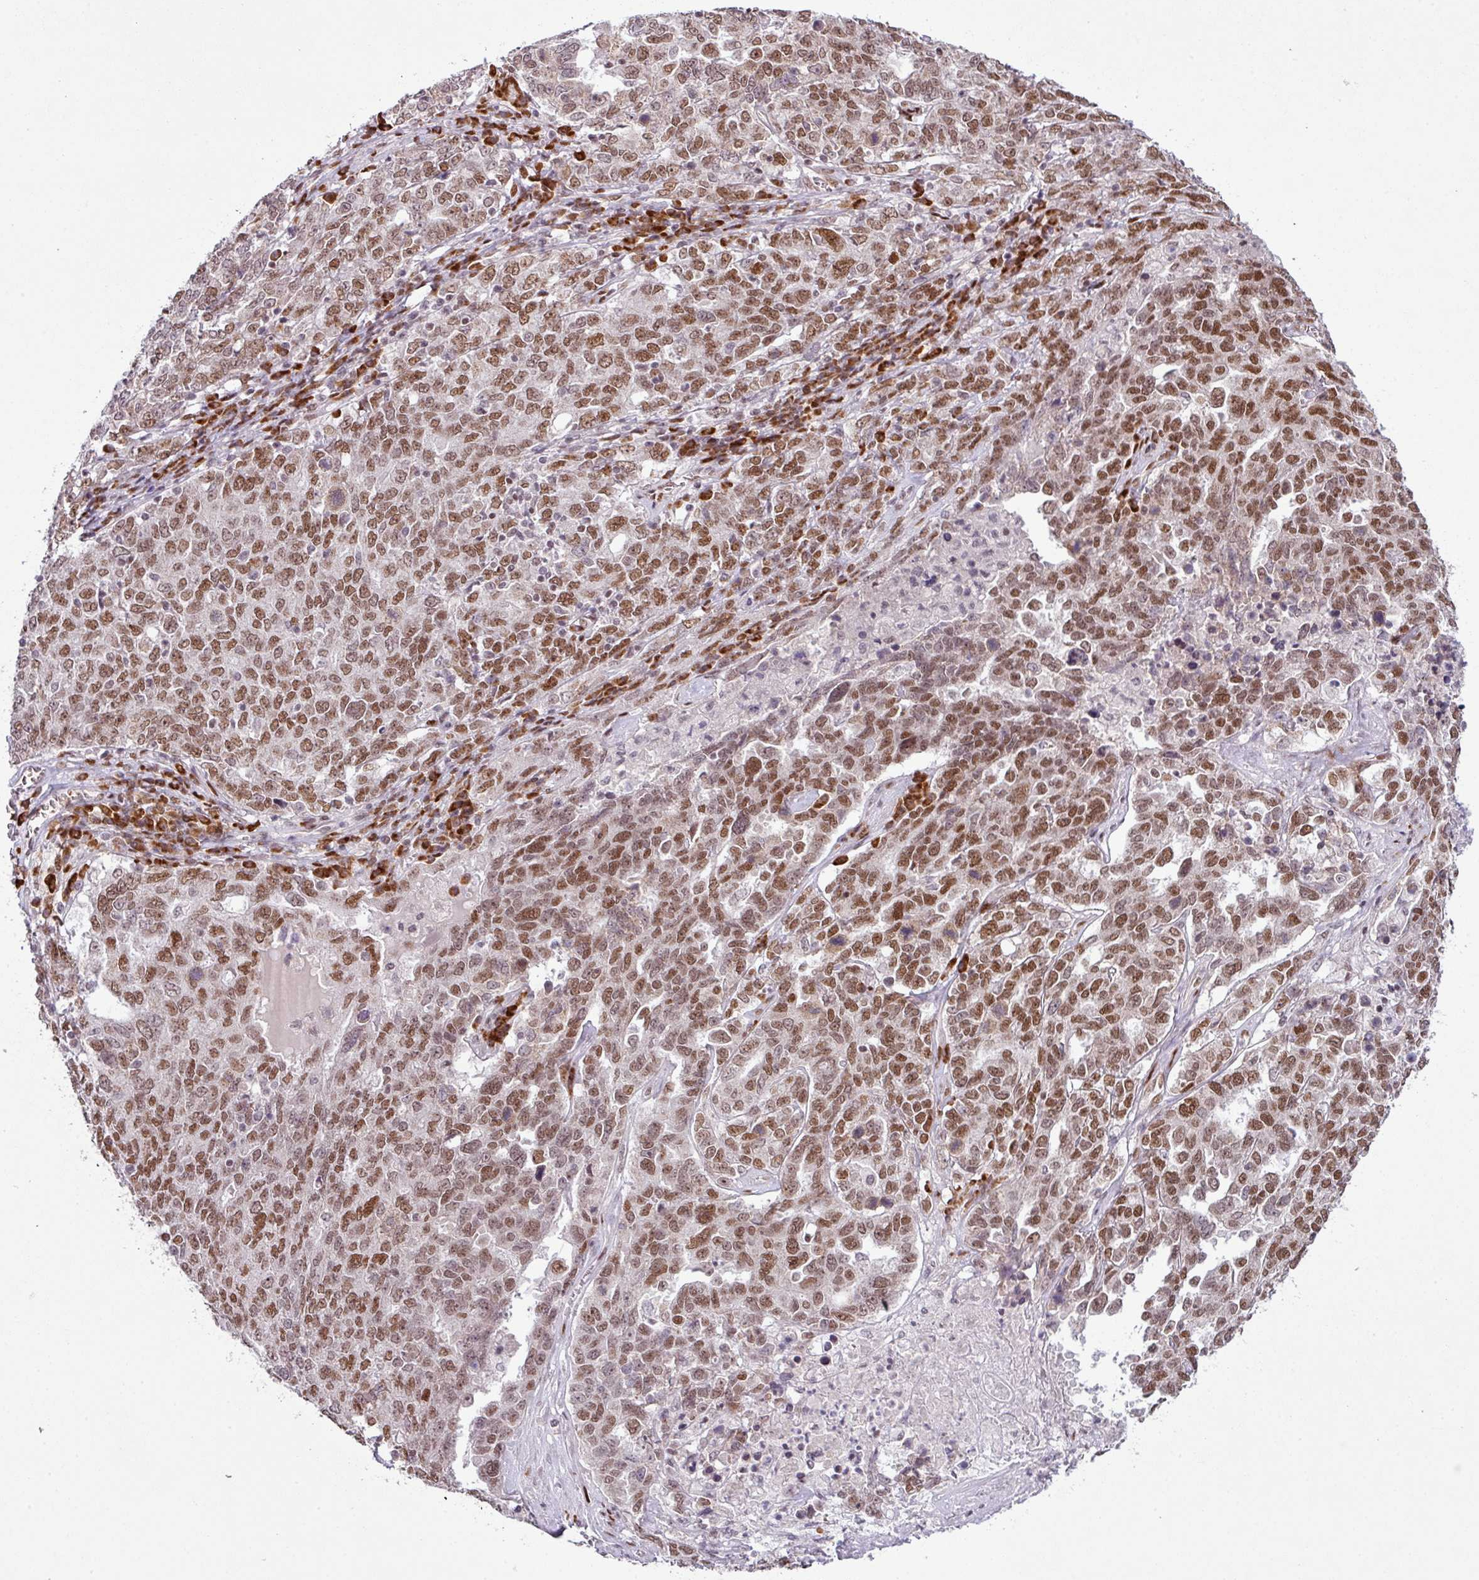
{"staining": {"intensity": "moderate", "quantity": ">75%", "location": "nuclear"}, "tissue": "ovarian cancer", "cell_type": "Tumor cells", "image_type": "cancer", "snomed": [{"axis": "morphology", "description": "Carcinoma, endometroid"}, {"axis": "topography", "description": "Ovary"}], "caption": "Tumor cells exhibit medium levels of moderate nuclear positivity in approximately >75% of cells in ovarian cancer (endometroid carcinoma). The staining is performed using DAB (3,3'-diaminobenzidine) brown chromogen to label protein expression. The nuclei are counter-stained blue using hematoxylin.", "gene": "PRDM5", "patient": {"sex": "female", "age": 62}}